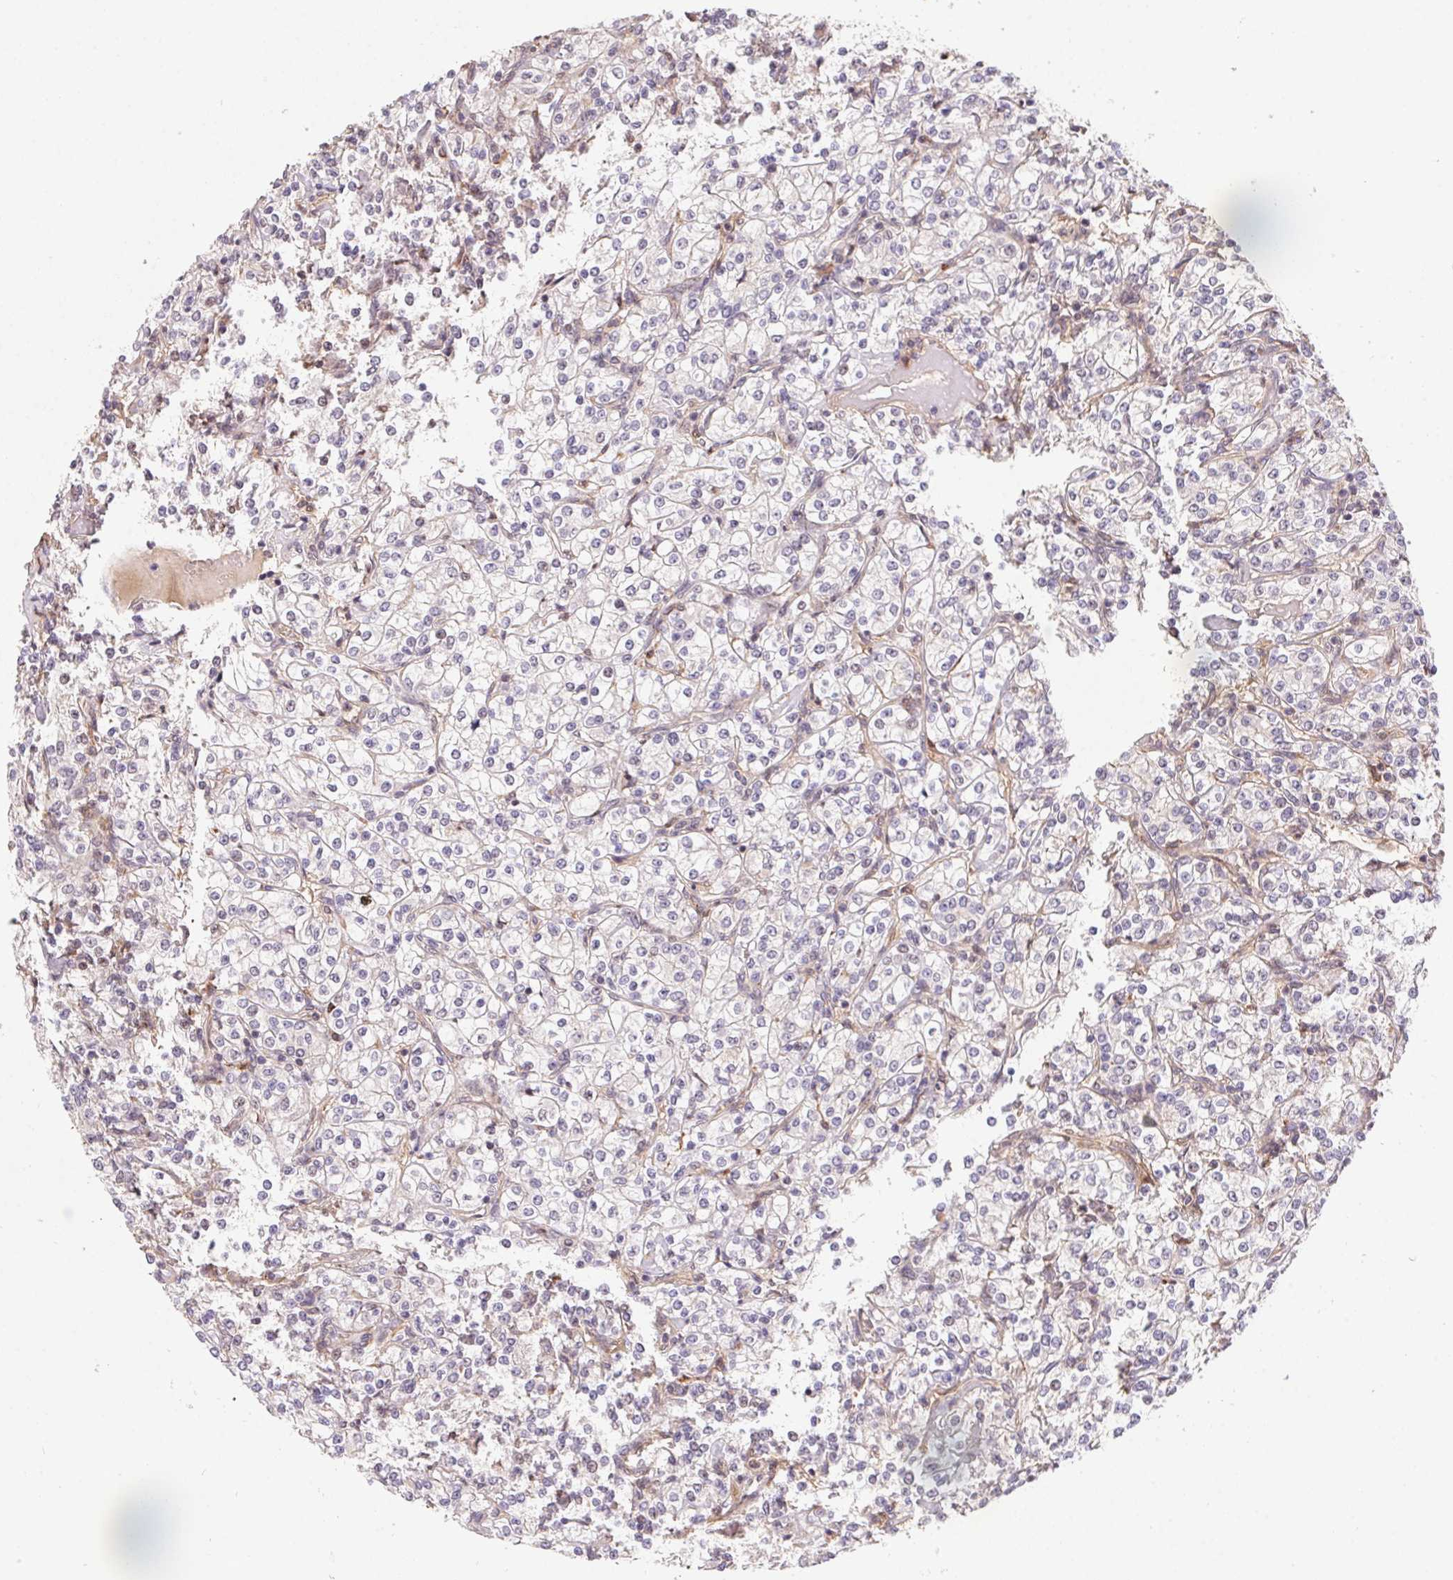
{"staining": {"intensity": "negative", "quantity": "none", "location": "none"}, "tissue": "renal cancer", "cell_type": "Tumor cells", "image_type": "cancer", "snomed": [{"axis": "morphology", "description": "Adenocarcinoma, NOS"}, {"axis": "topography", "description": "Kidney"}], "caption": "Protein analysis of adenocarcinoma (renal) reveals no significant expression in tumor cells.", "gene": "SLC52A2", "patient": {"sex": "male", "age": 77}}